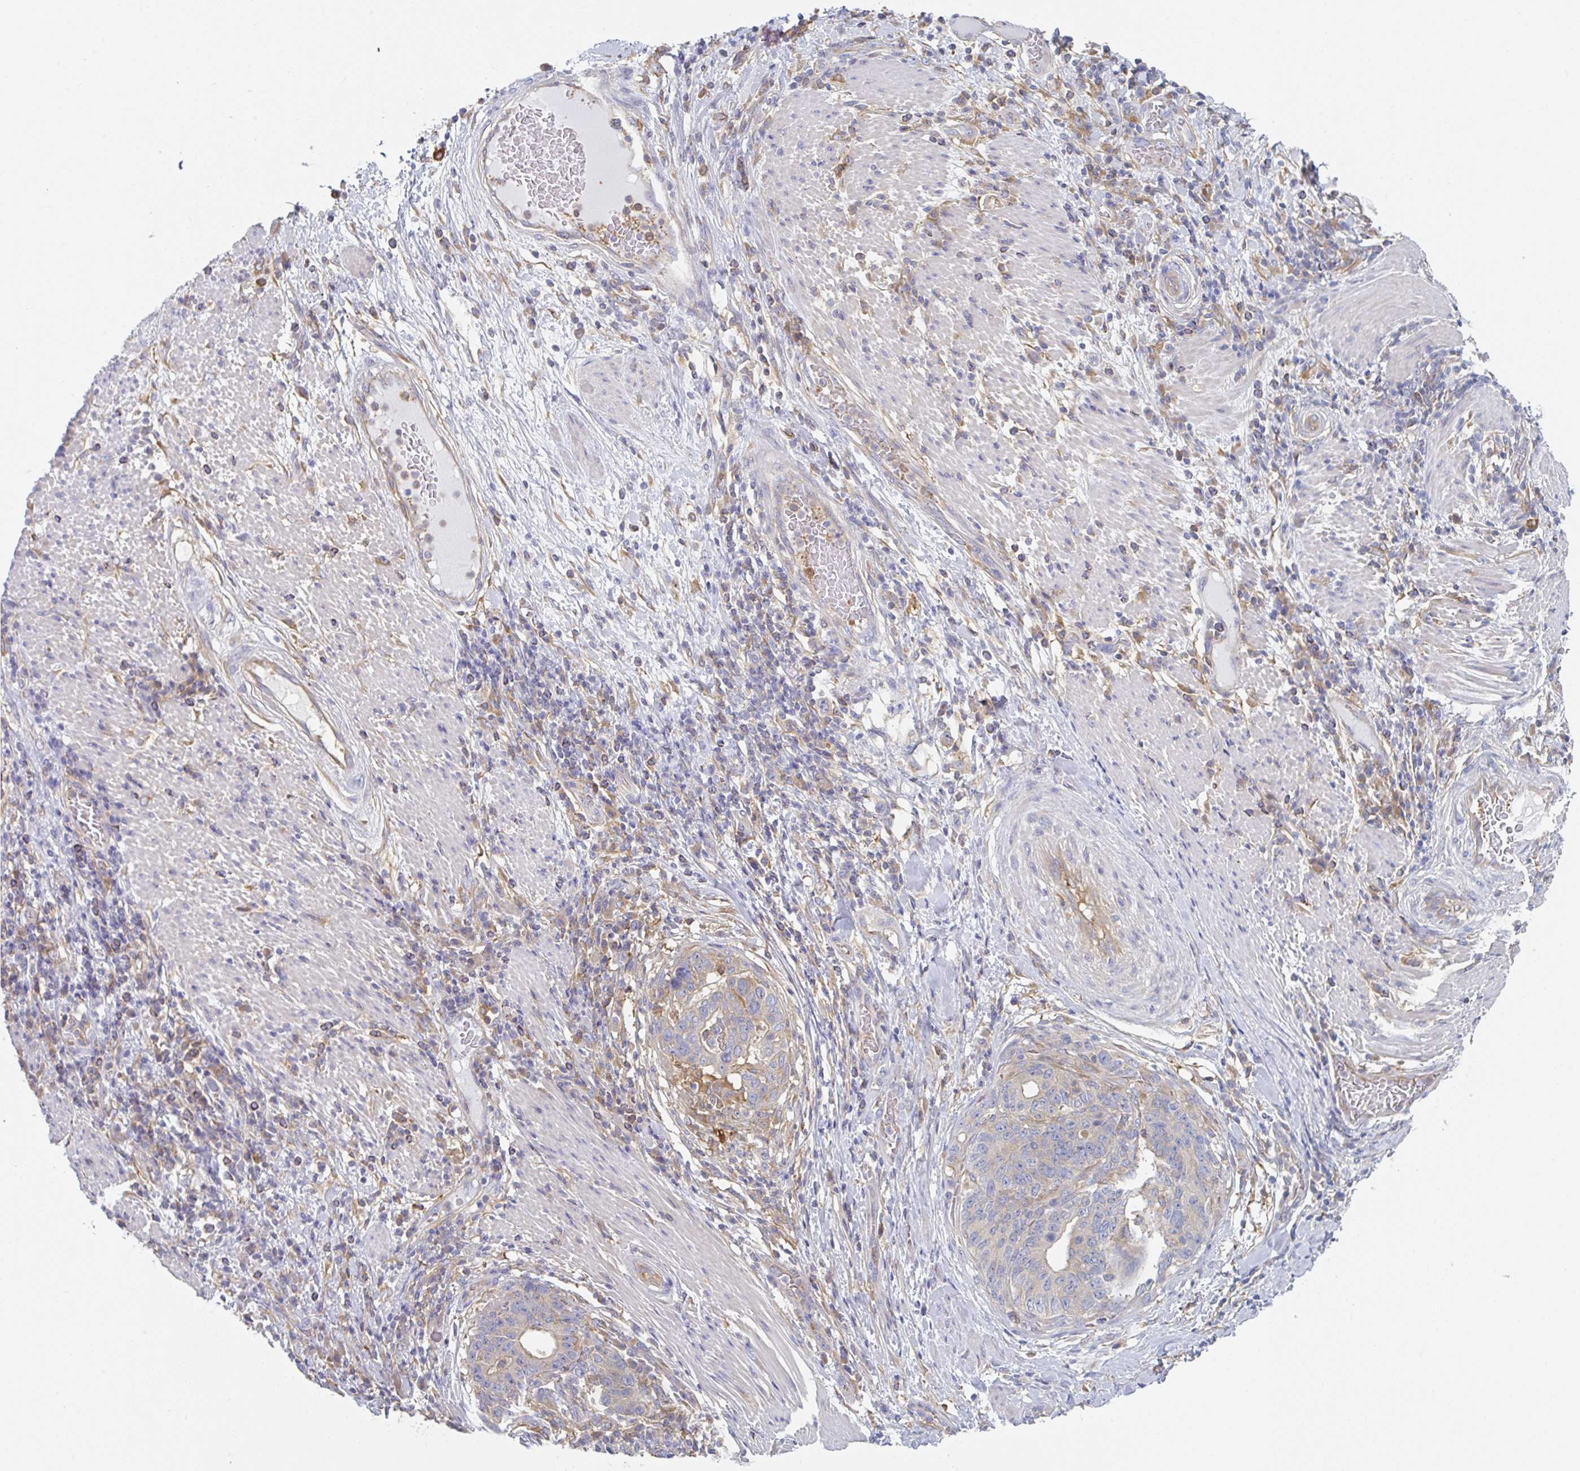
{"staining": {"intensity": "weak", "quantity": "<25%", "location": "cytoplasmic/membranous"}, "tissue": "stomach cancer", "cell_type": "Tumor cells", "image_type": "cancer", "snomed": [{"axis": "morphology", "description": "Normal tissue, NOS"}, {"axis": "morphology", "description": "Adenocarcinoma, NOS"}, {"axis": "topography", "description": "Stomach"}], "caption": "DAB (3,3'-diaminobenzidine) immunohistochemical staining of human adenocarcinoma (stomach) displays no significant staining in tumor cells.", "gene": "AMPD2", "patient": {"sex": "female", "age": 64}}